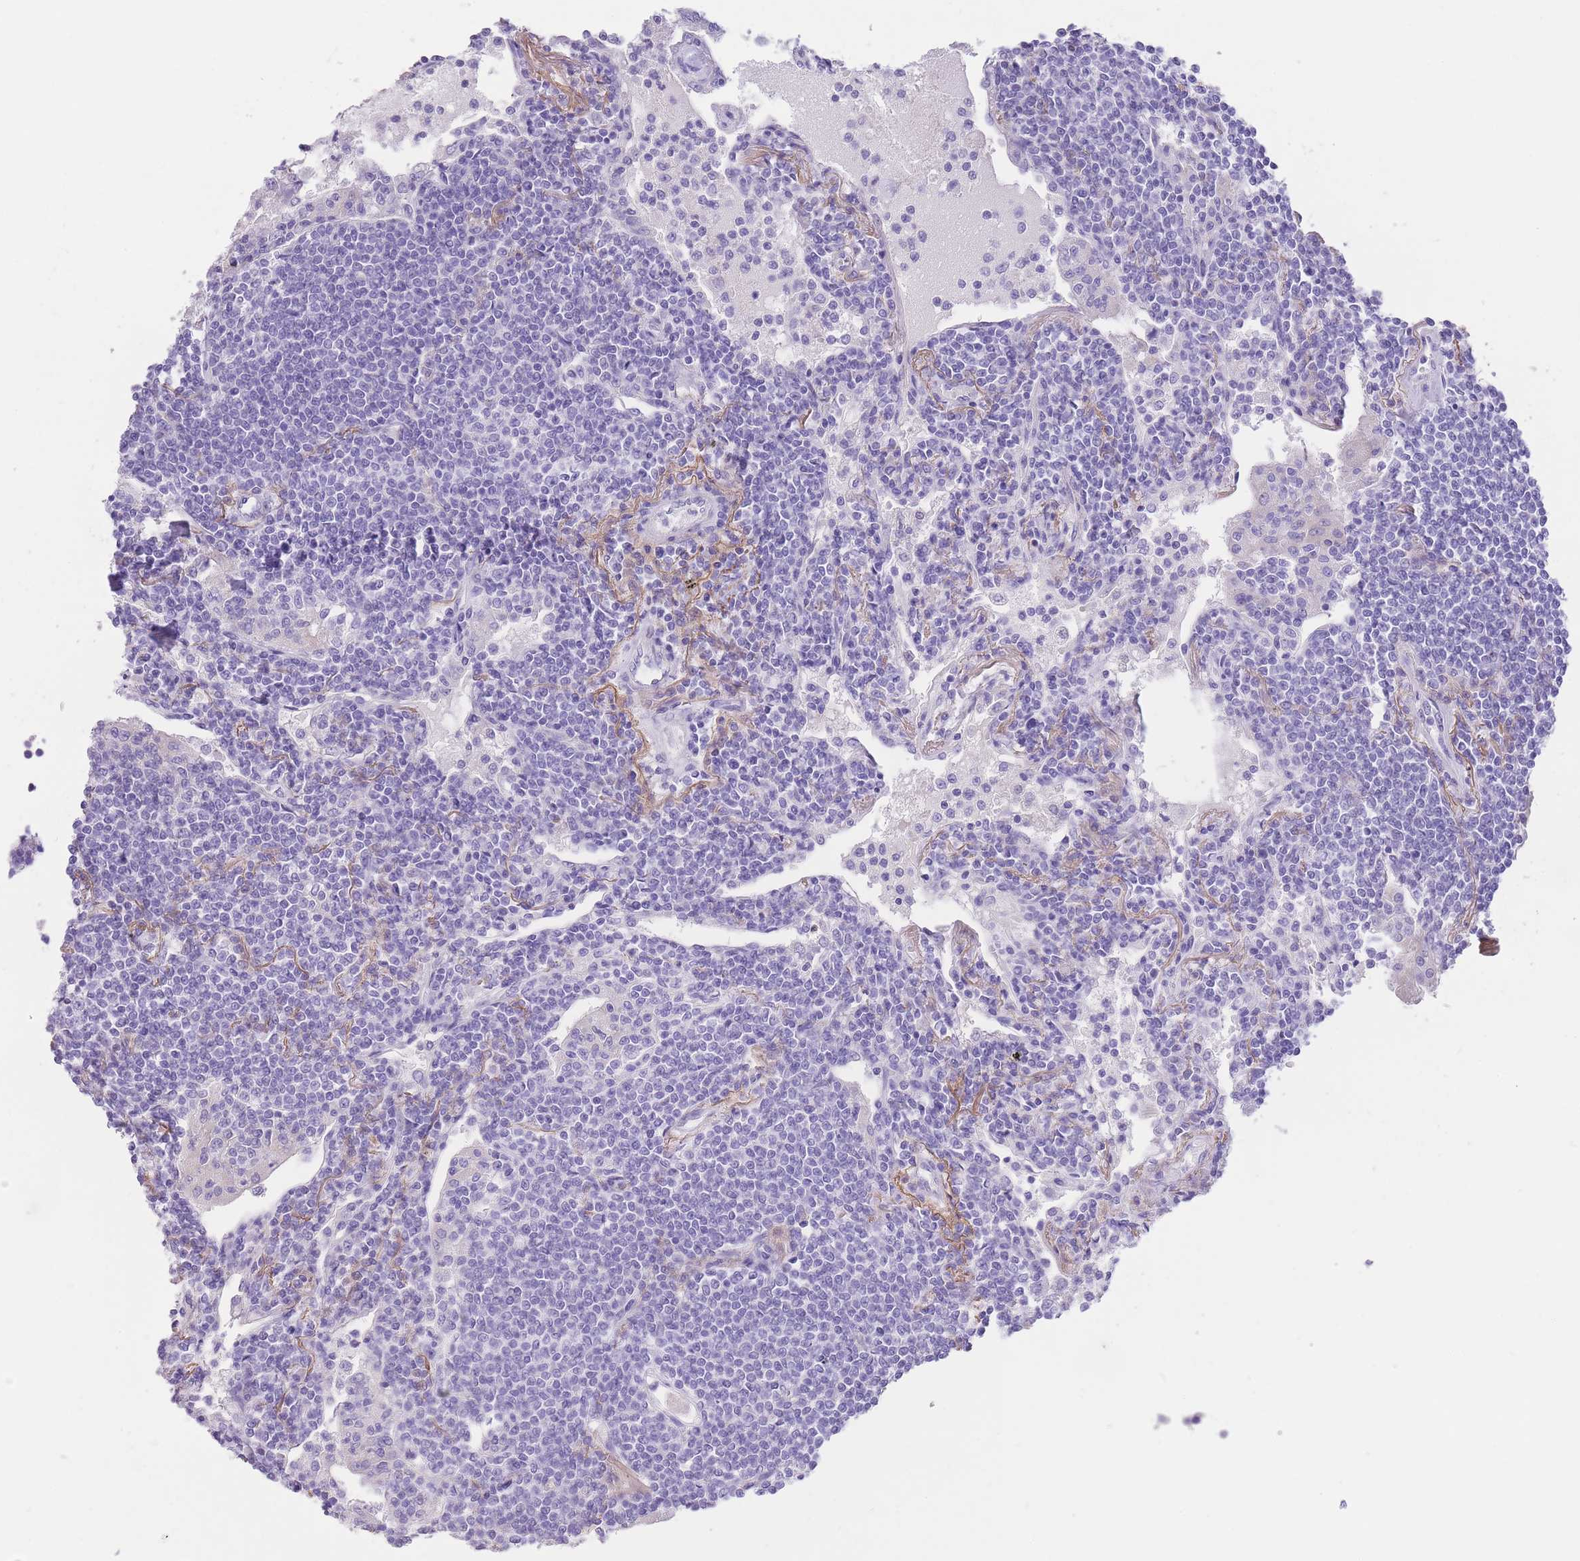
{"staining": {"intensity": "negative", "quantity": "none", "location": "none"}, "tissue": "lymphoma", "cell_type": "Tumor cells", "image_type": "cancer", "snomed": [{"axis": "morphology", "description": "Malignant lymphoma, non-Hodgkin's type, Low grade"}, {"axis": "topography", "description": "Lymph node"}], "caption": "An immunohistochemistry (IHC) photomicrograph of lymphoma is shown. There is no staining in tumor cells of lymphoma.", "gene": "RAI2", "patient": {"sex": "female", "age": 67}}